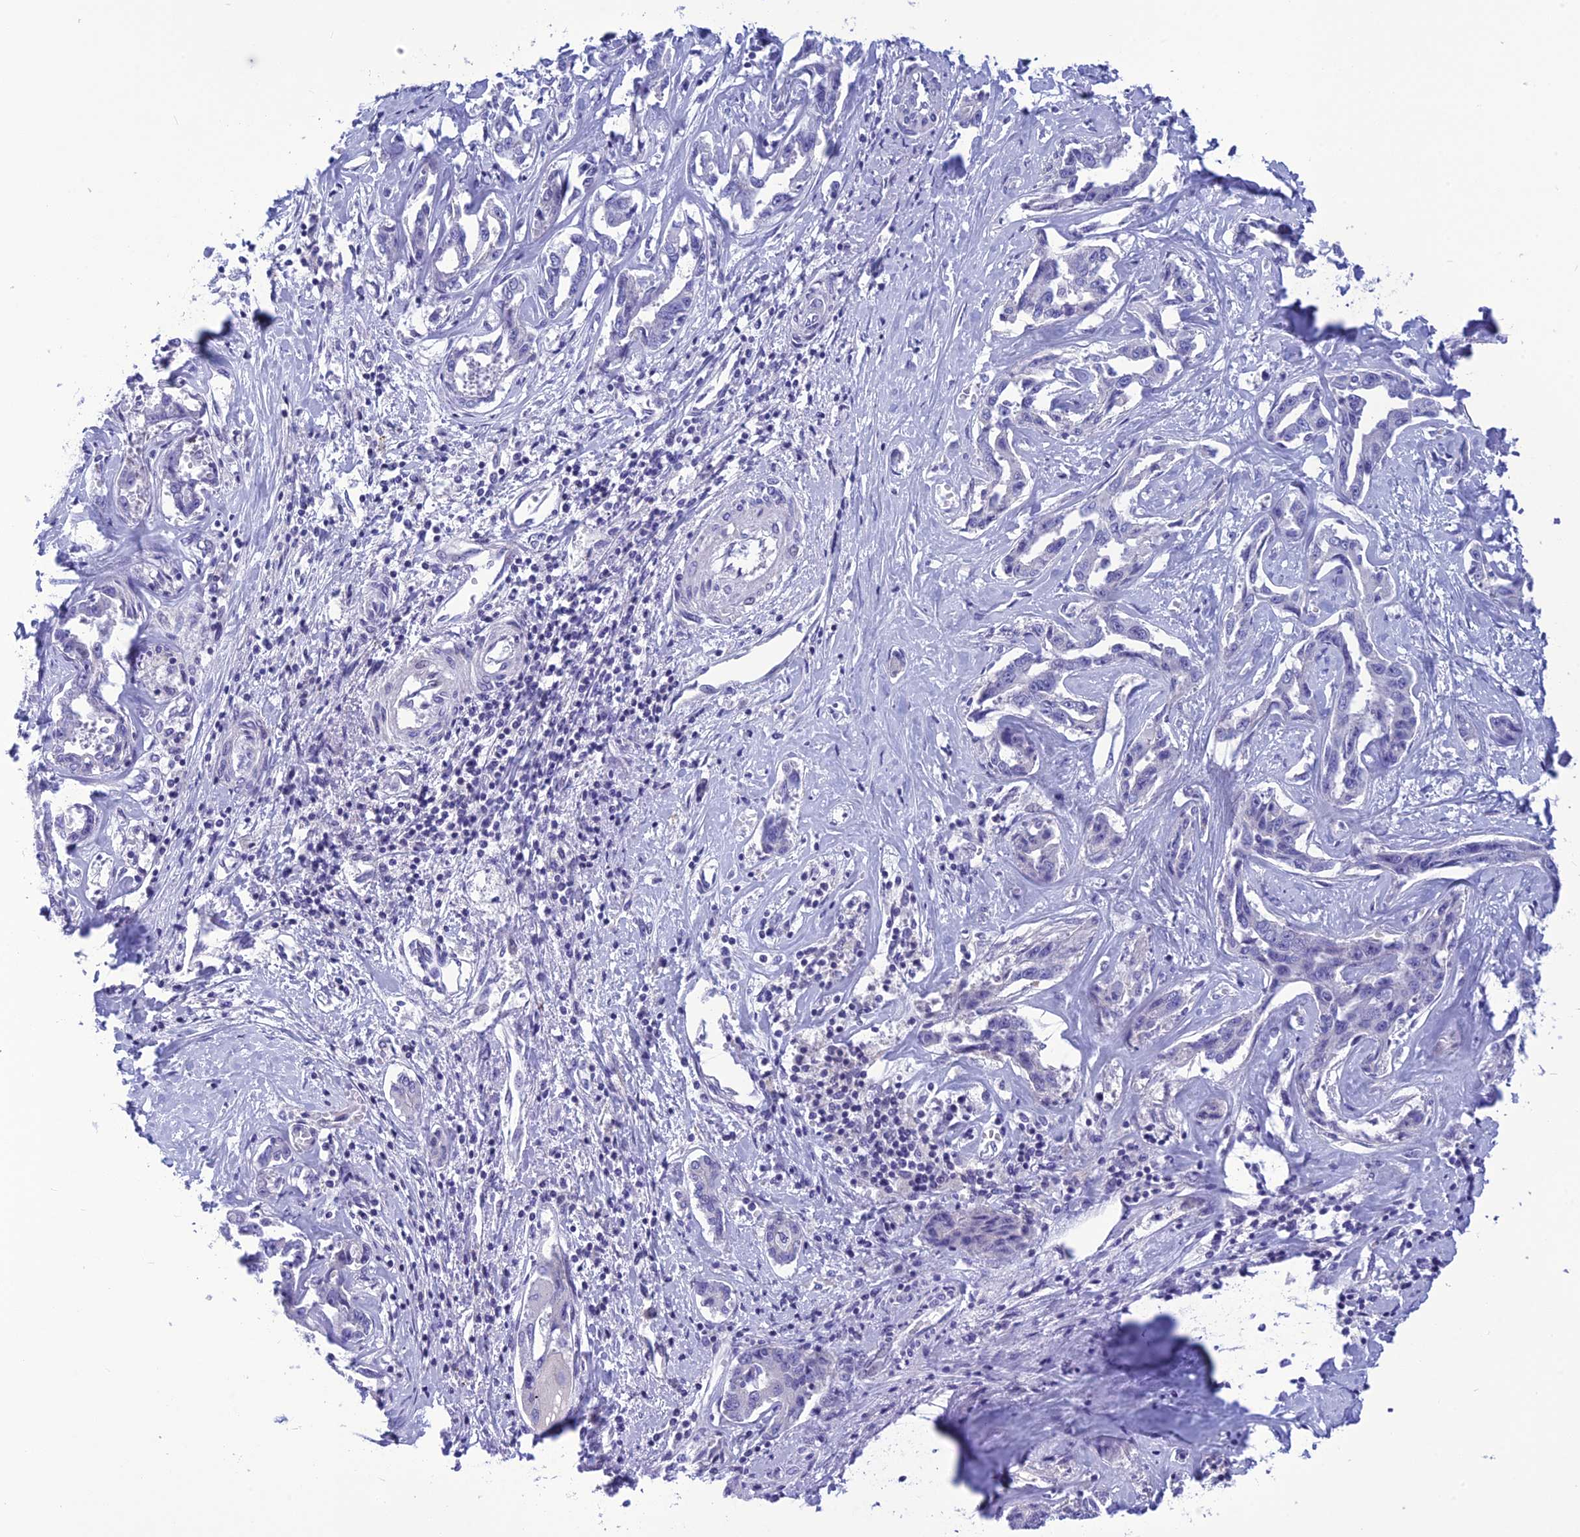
{"staining": {"intensity": "negative", "quantity": "none", "location": "none"}, "tissue": "liver cancer", "cell_type": "Tumor cells", "image_type": "cancer", "snomed": [{"axis": "morphology", "description": "Cholangiocarcinoma"}, {"axis": "topography", "description": "Liver"}], "caption": "Immunohistochemistry (IHC) of human cholangiocarcinoma (liver) exhibits no expression in tumor cells.", "gene": "BBS2", "patient": {"sex": "male", "age": 59}}